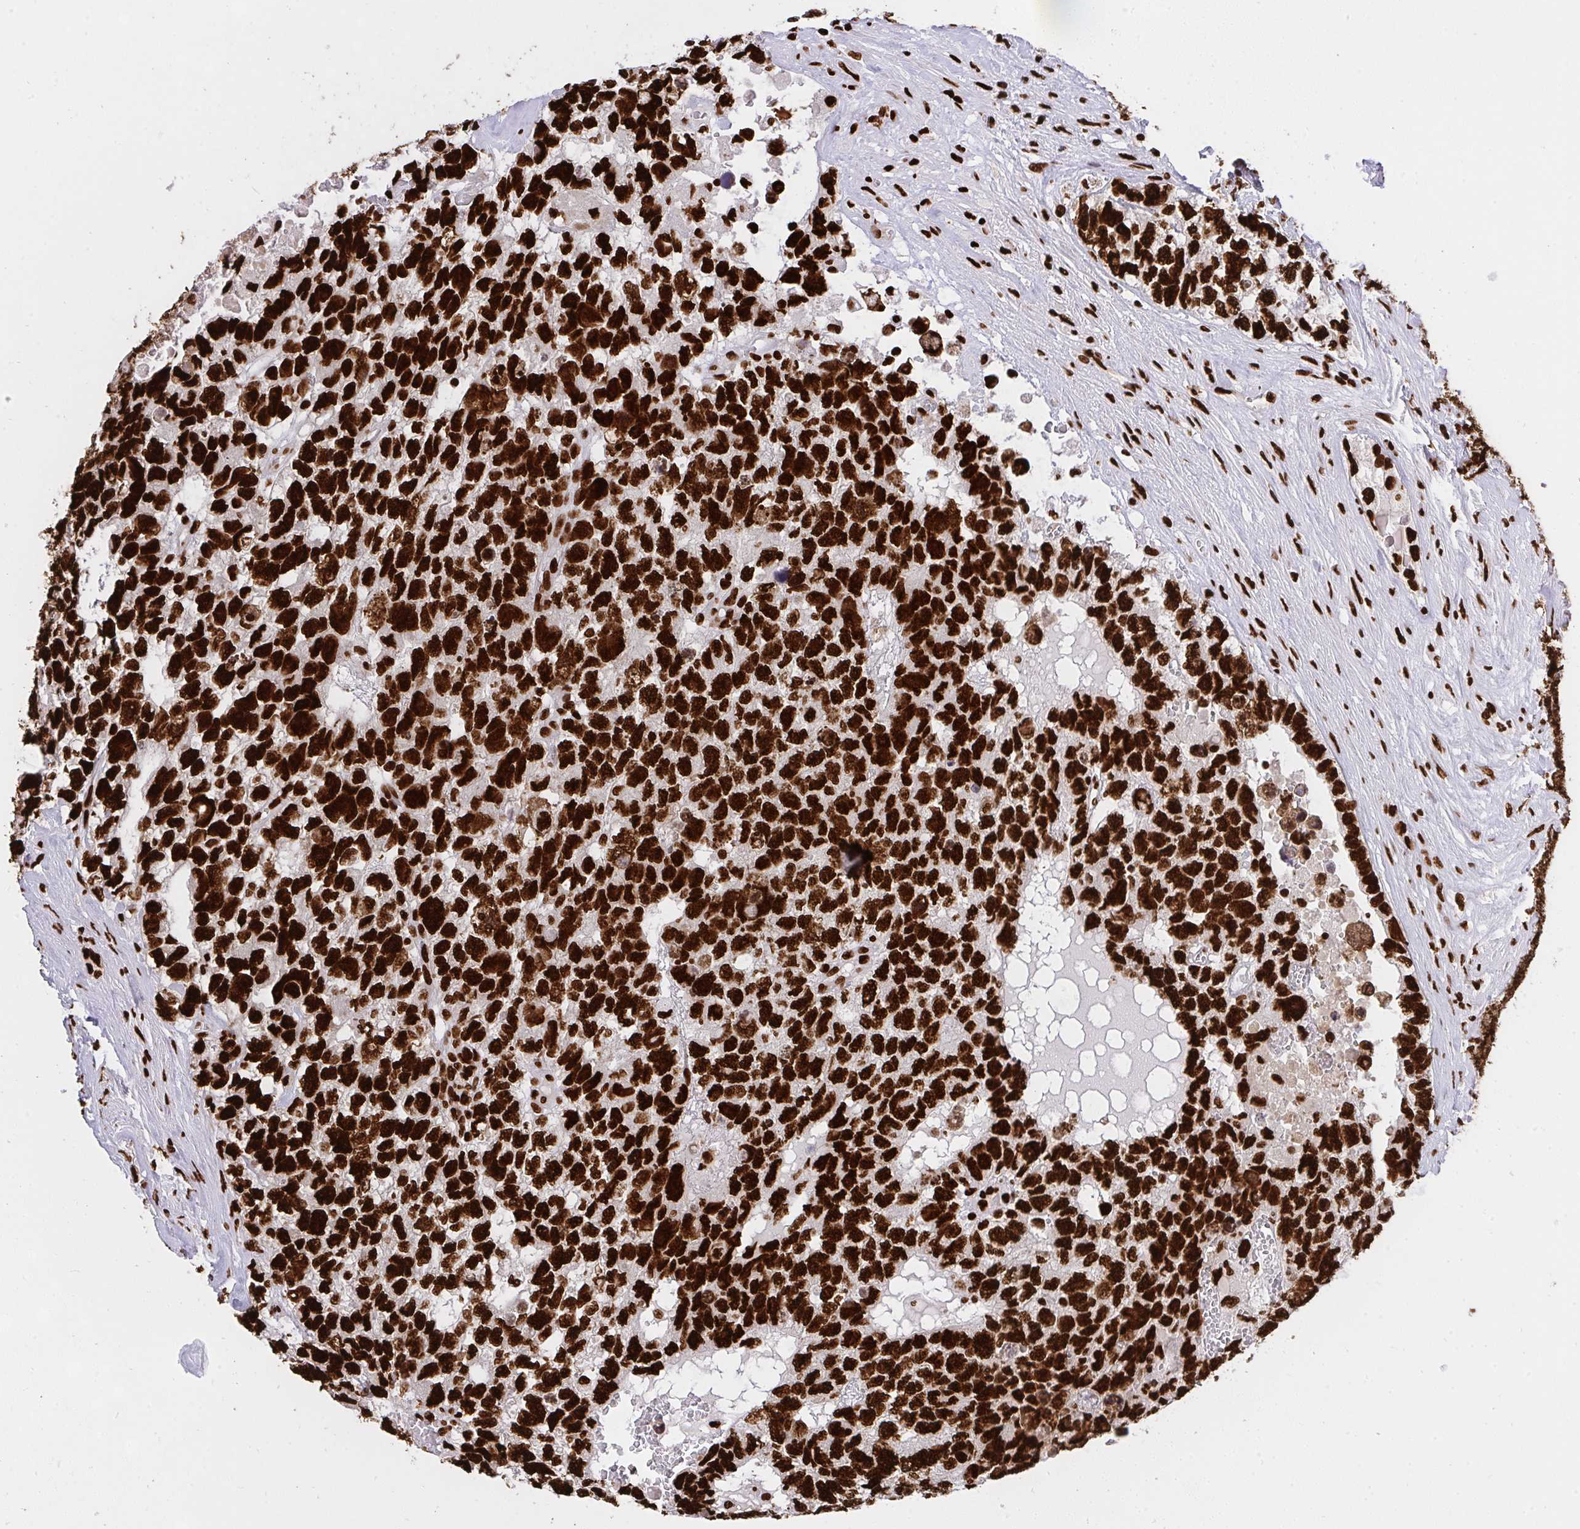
{"staining": {"intensity": "strong", "quantity": ">75%", "location": "nuclear"}, "tissue": "testis cancer", "cell_type": "Tumor cells", "image_type": "cancer", "snomed": [{"axis": "morphology", "description": "Carcinoma, Embryonal, NOS"}, {"axis": "topography", "description": "Testis"}], "caption": "IHC (DAB (3,3'-diaminobenzidine)) staining of testis embryonal carcinoma shows strong nuclear protein positivity in approximately >75% of tumor cells.", "gene": "HNRNPL", "patient": {"sex": "male", "age": 26}}